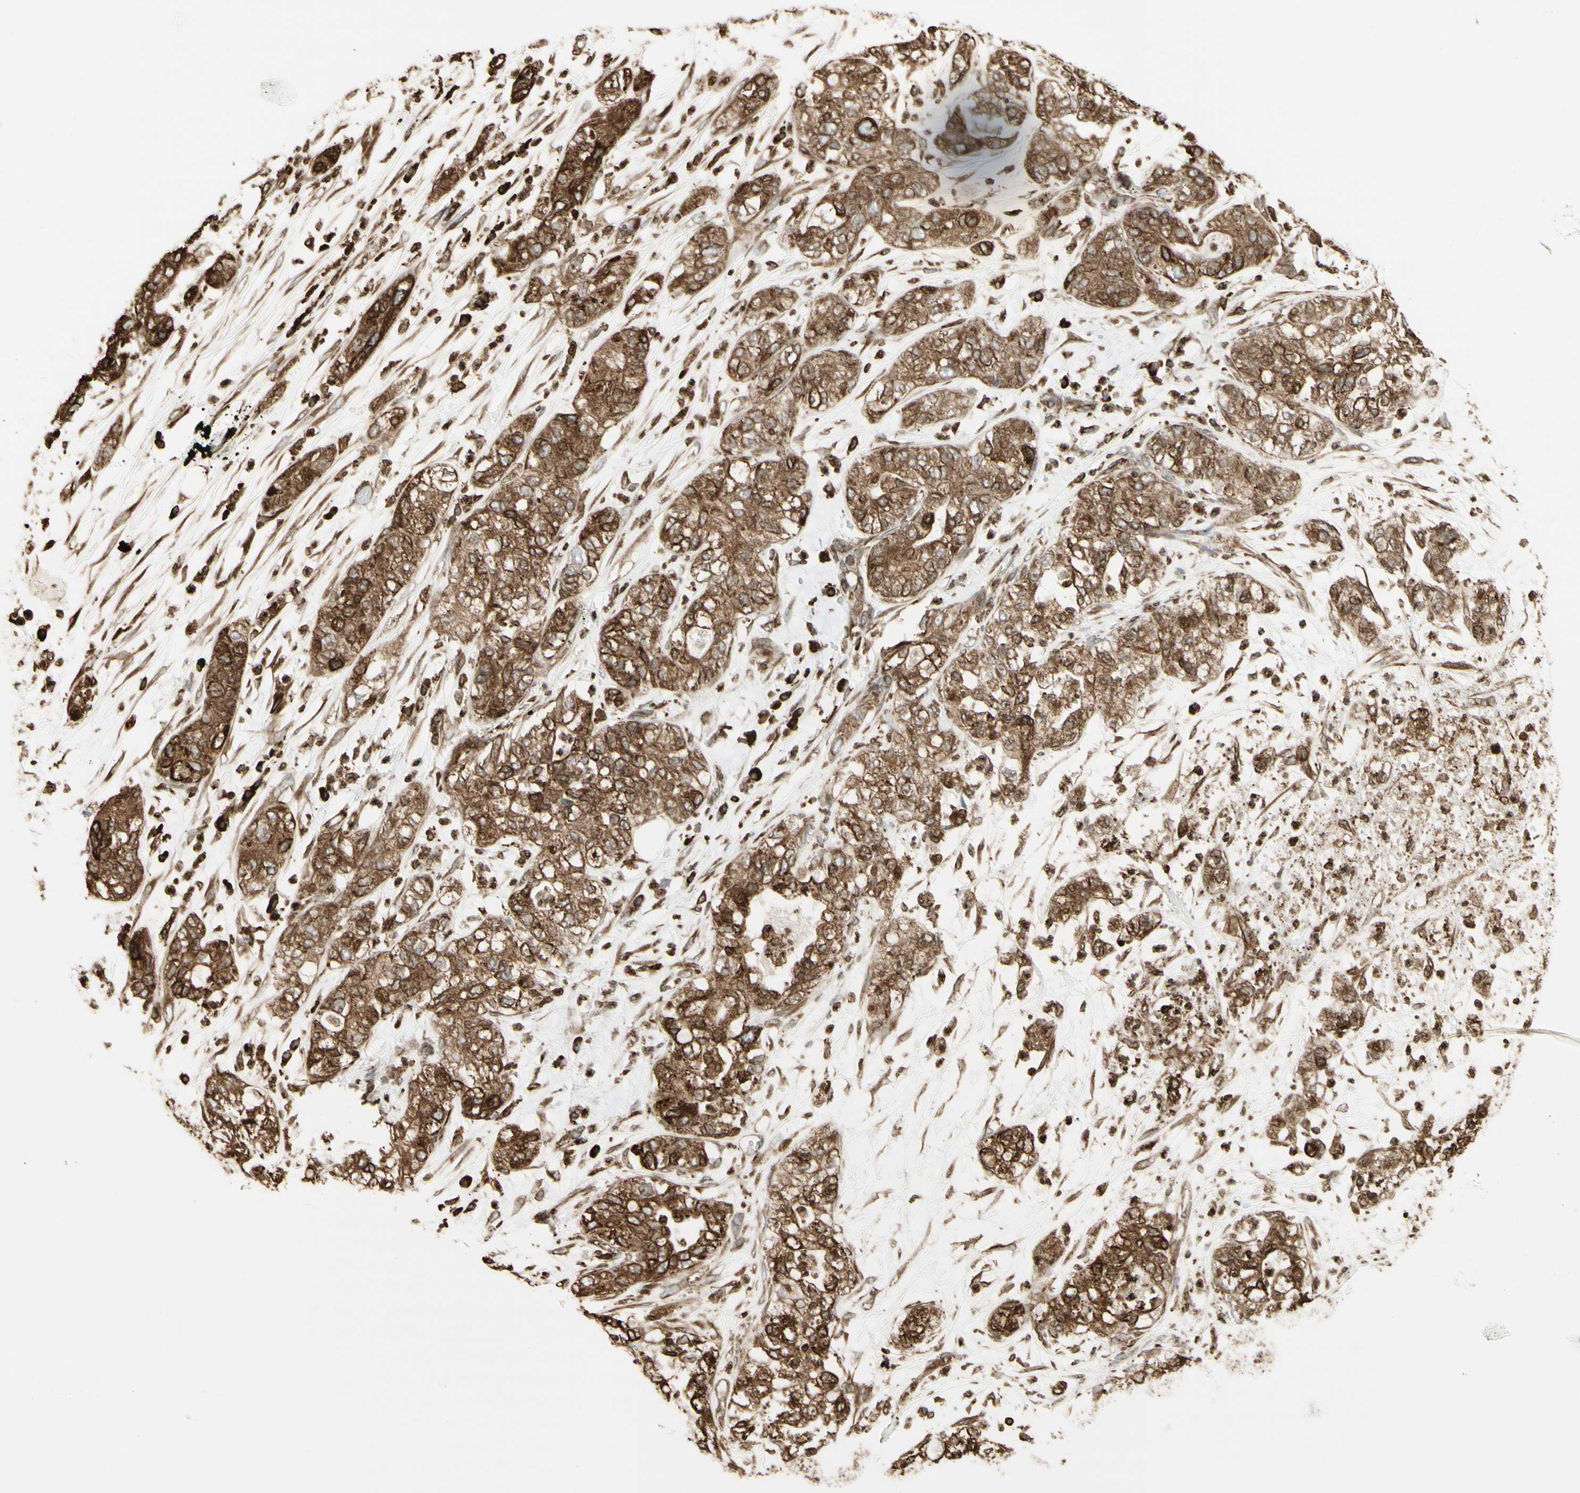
{"staining": {"intensity": "moderate", "quantity": ">75%", "location": "cytoplasmic/membranous"}, "tissue": "pancreatic cancer", "cell_type": "Tumor cells", "image_type": "cancer", "snomed": [{"axis": "morphology", "description": "Adenocarcinoma, NOS"}, {"axis": "topography", "description": "Pancreas"}], "caption": "This is a histology image of immunohistochemistry (IHC) staining of pancreatic cancer, which shows moderate staining in the cytoplasmic/membranous of tumor cells.", "gene": "CANX", "patient": {"sex": "female", "age": 78}}